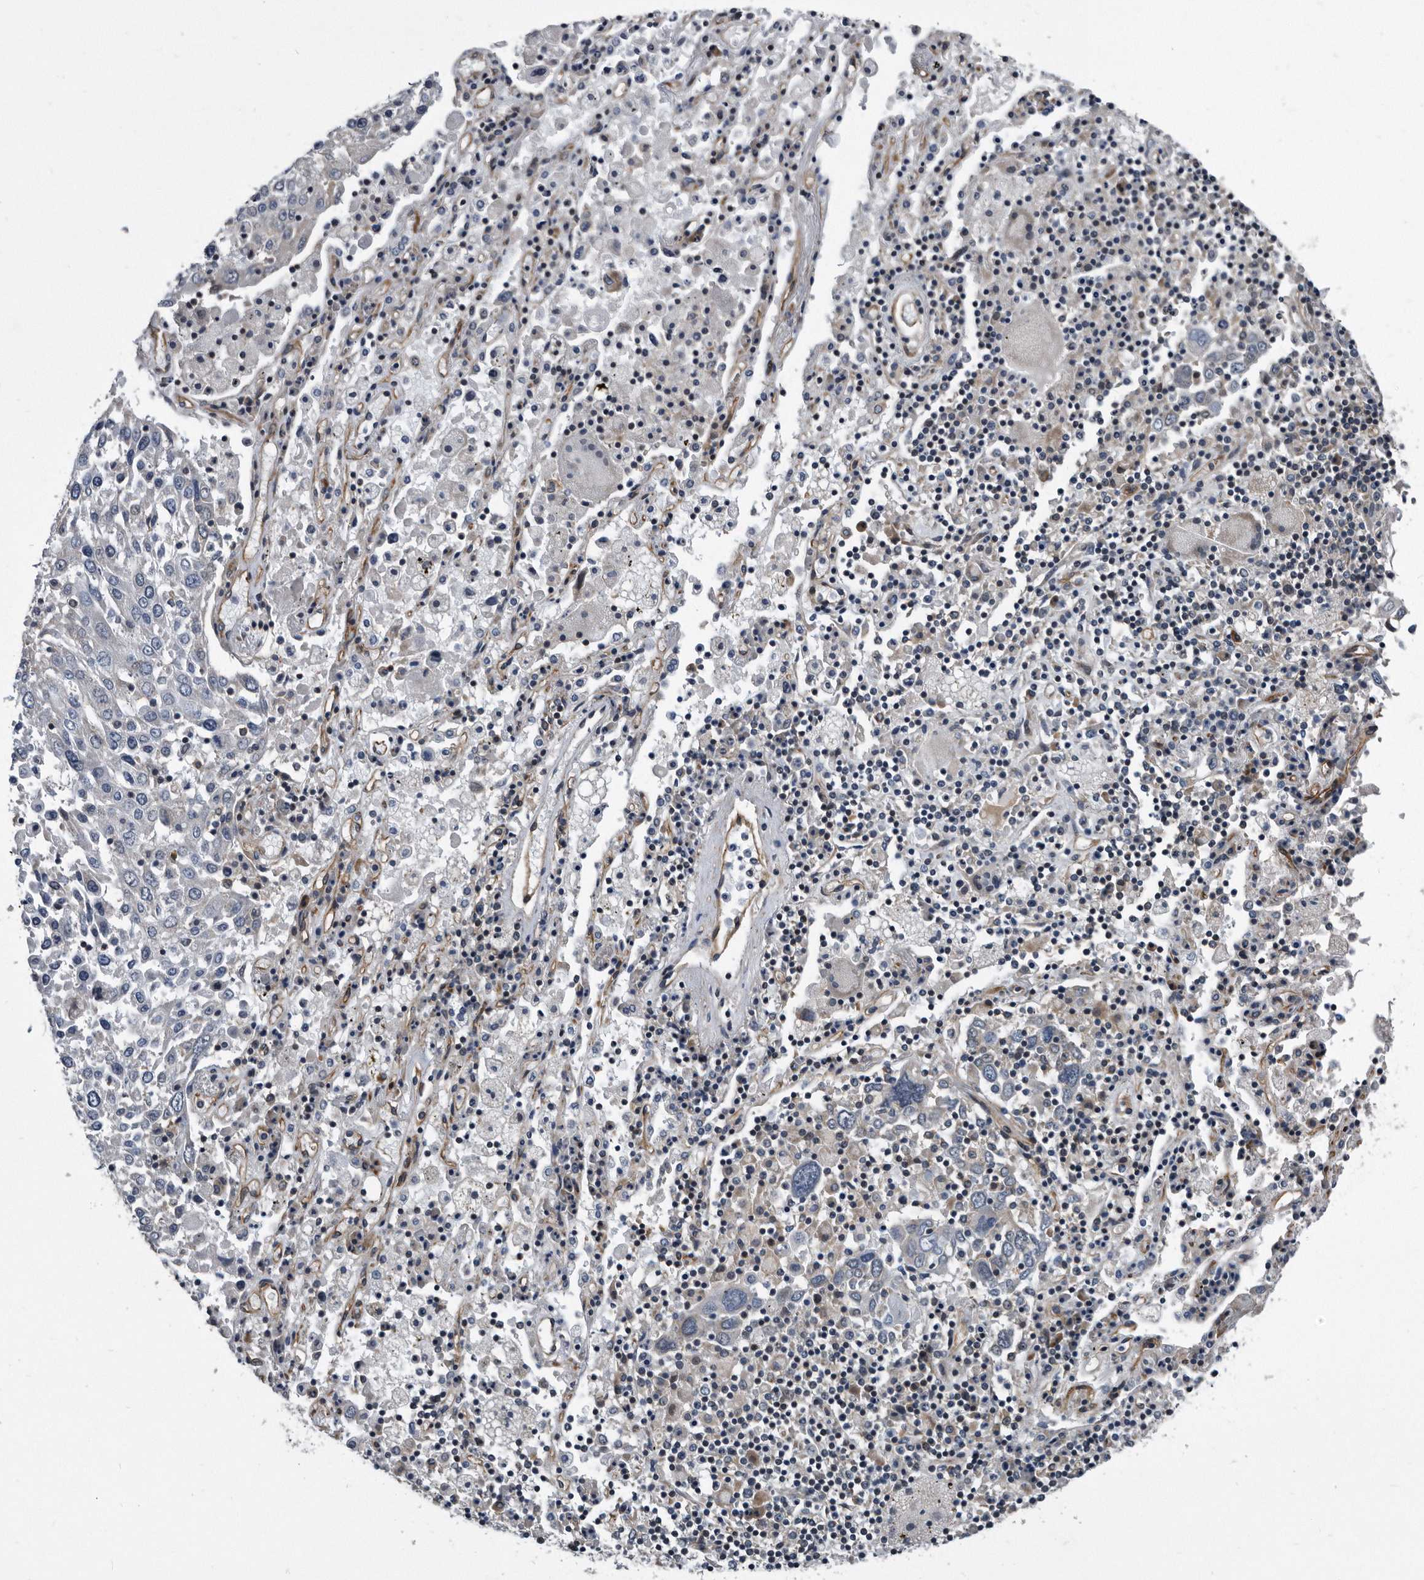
{"staining": {"intensity": "negative", "quantity": "none", "location": "none"}, "tissue": "lung cancer", "cell_type": "Tumor cells", "image_type": "cancer", "snomed": [{"axis": "morphology", "description": "Squamous cell carcinoma, NOS"}, {"axis": "topography", "description": "Lung"}], "caption": "Immunohistochemical staining of squamous cell carcinoma (lung) shows no significant positivity in tumor cells. (Stains: DAB immunohistochemistry with hematoxylin counter stain, Microscopy: brightfield microscopy at high magnification).", "gene": "ARMCX1", "patient": {"sex": "male", "age": 65}}